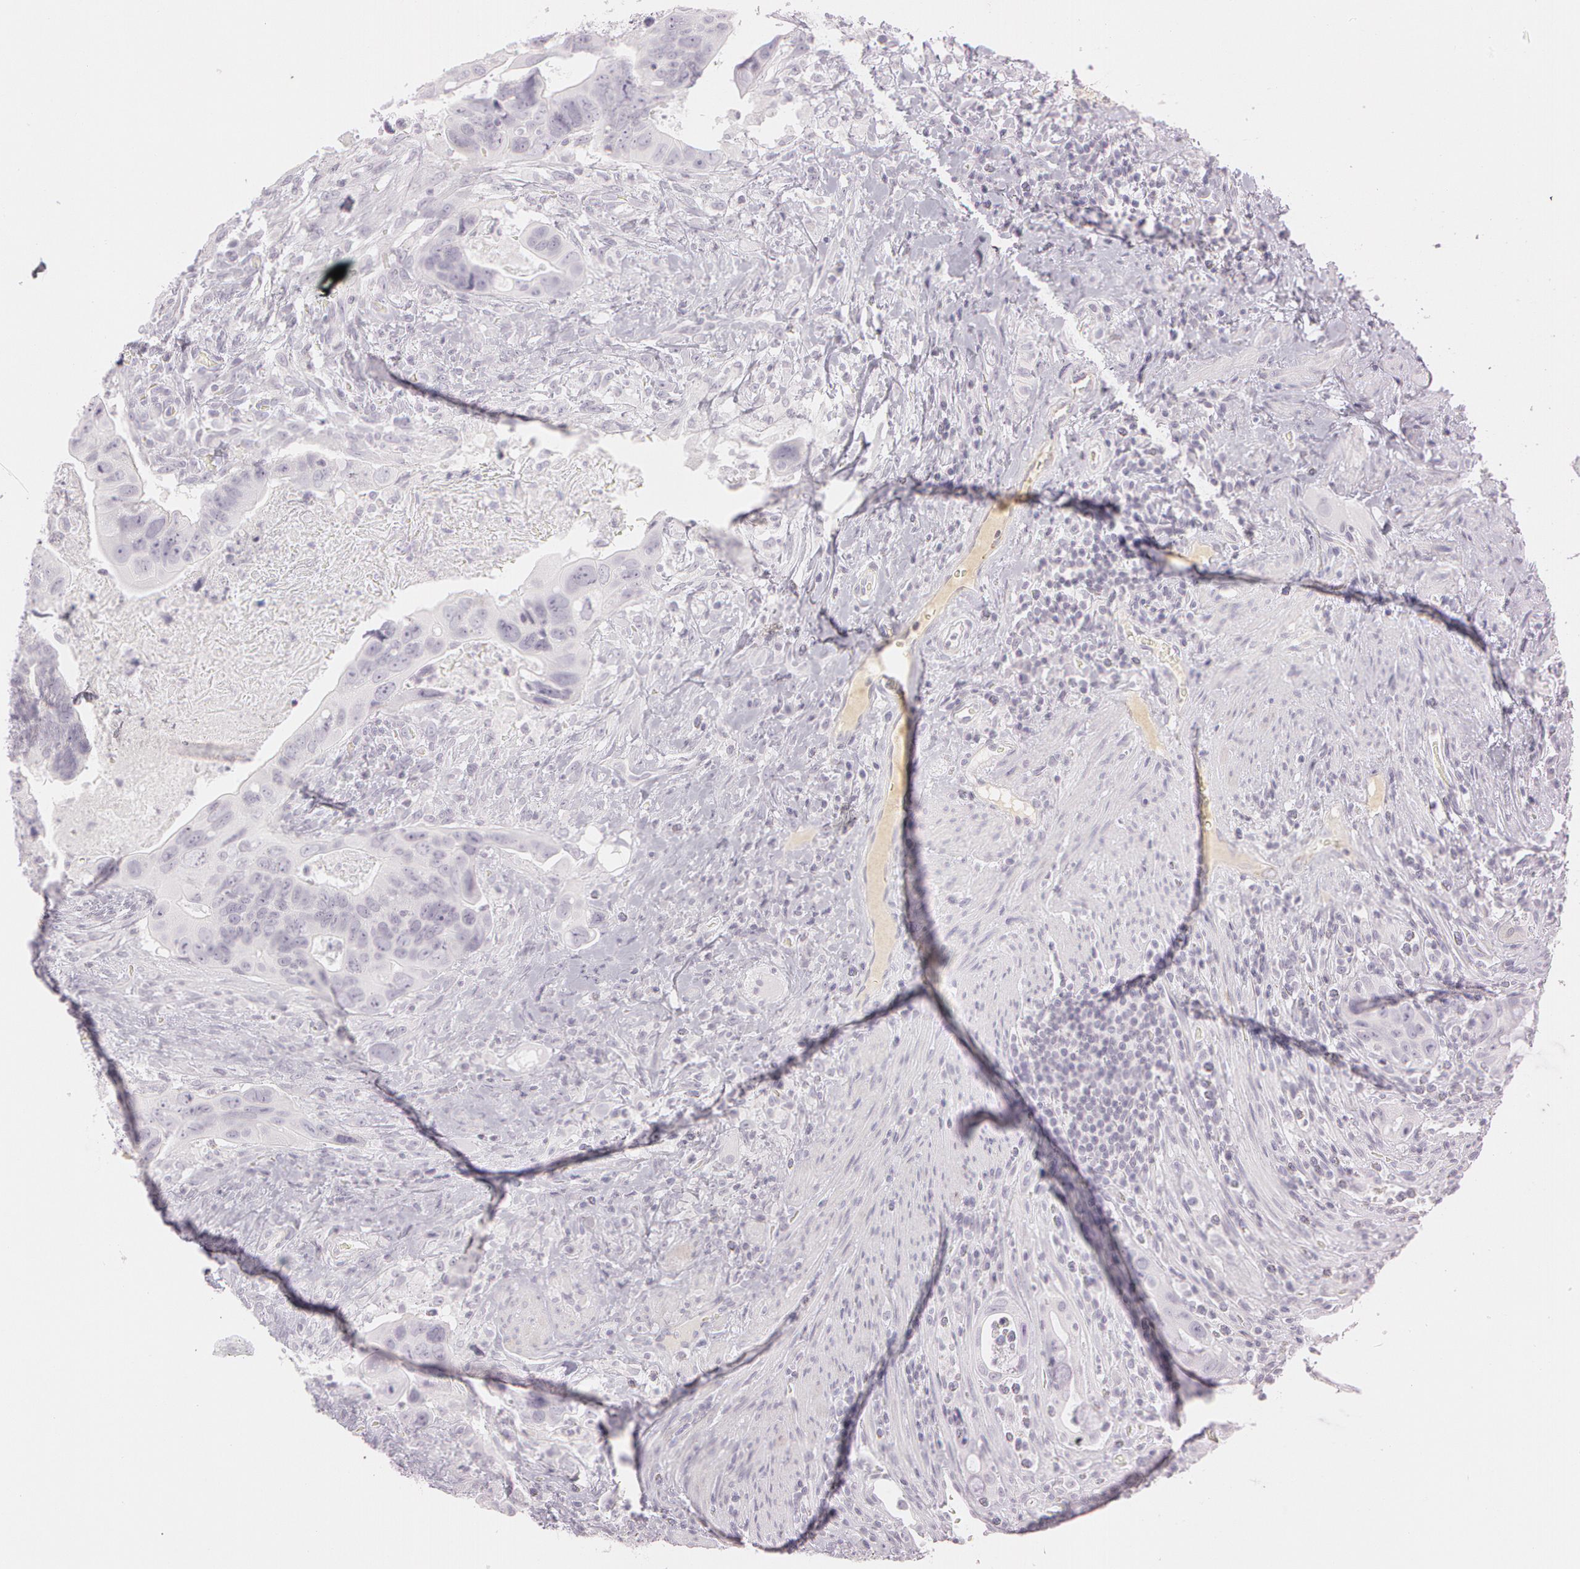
{"staining": {"intensity": "negative", "quantity": "none", "location": "none"}, "tissue": "colorectal cancer", "cell_type": "Tumor cells", "image_type": "cancer", "snomed": [{"axis": "morphology", "description": "Adenocarcinoma, NOS"}, {"axis": "topography", "description": "Rectum"}], "caption": "Protein analysis of adenocarcinoma (colorectal) demonstrates no significant expression in tumor cells.", "gene": "OTC", "patient": {"sex": "male", "age": 53}}